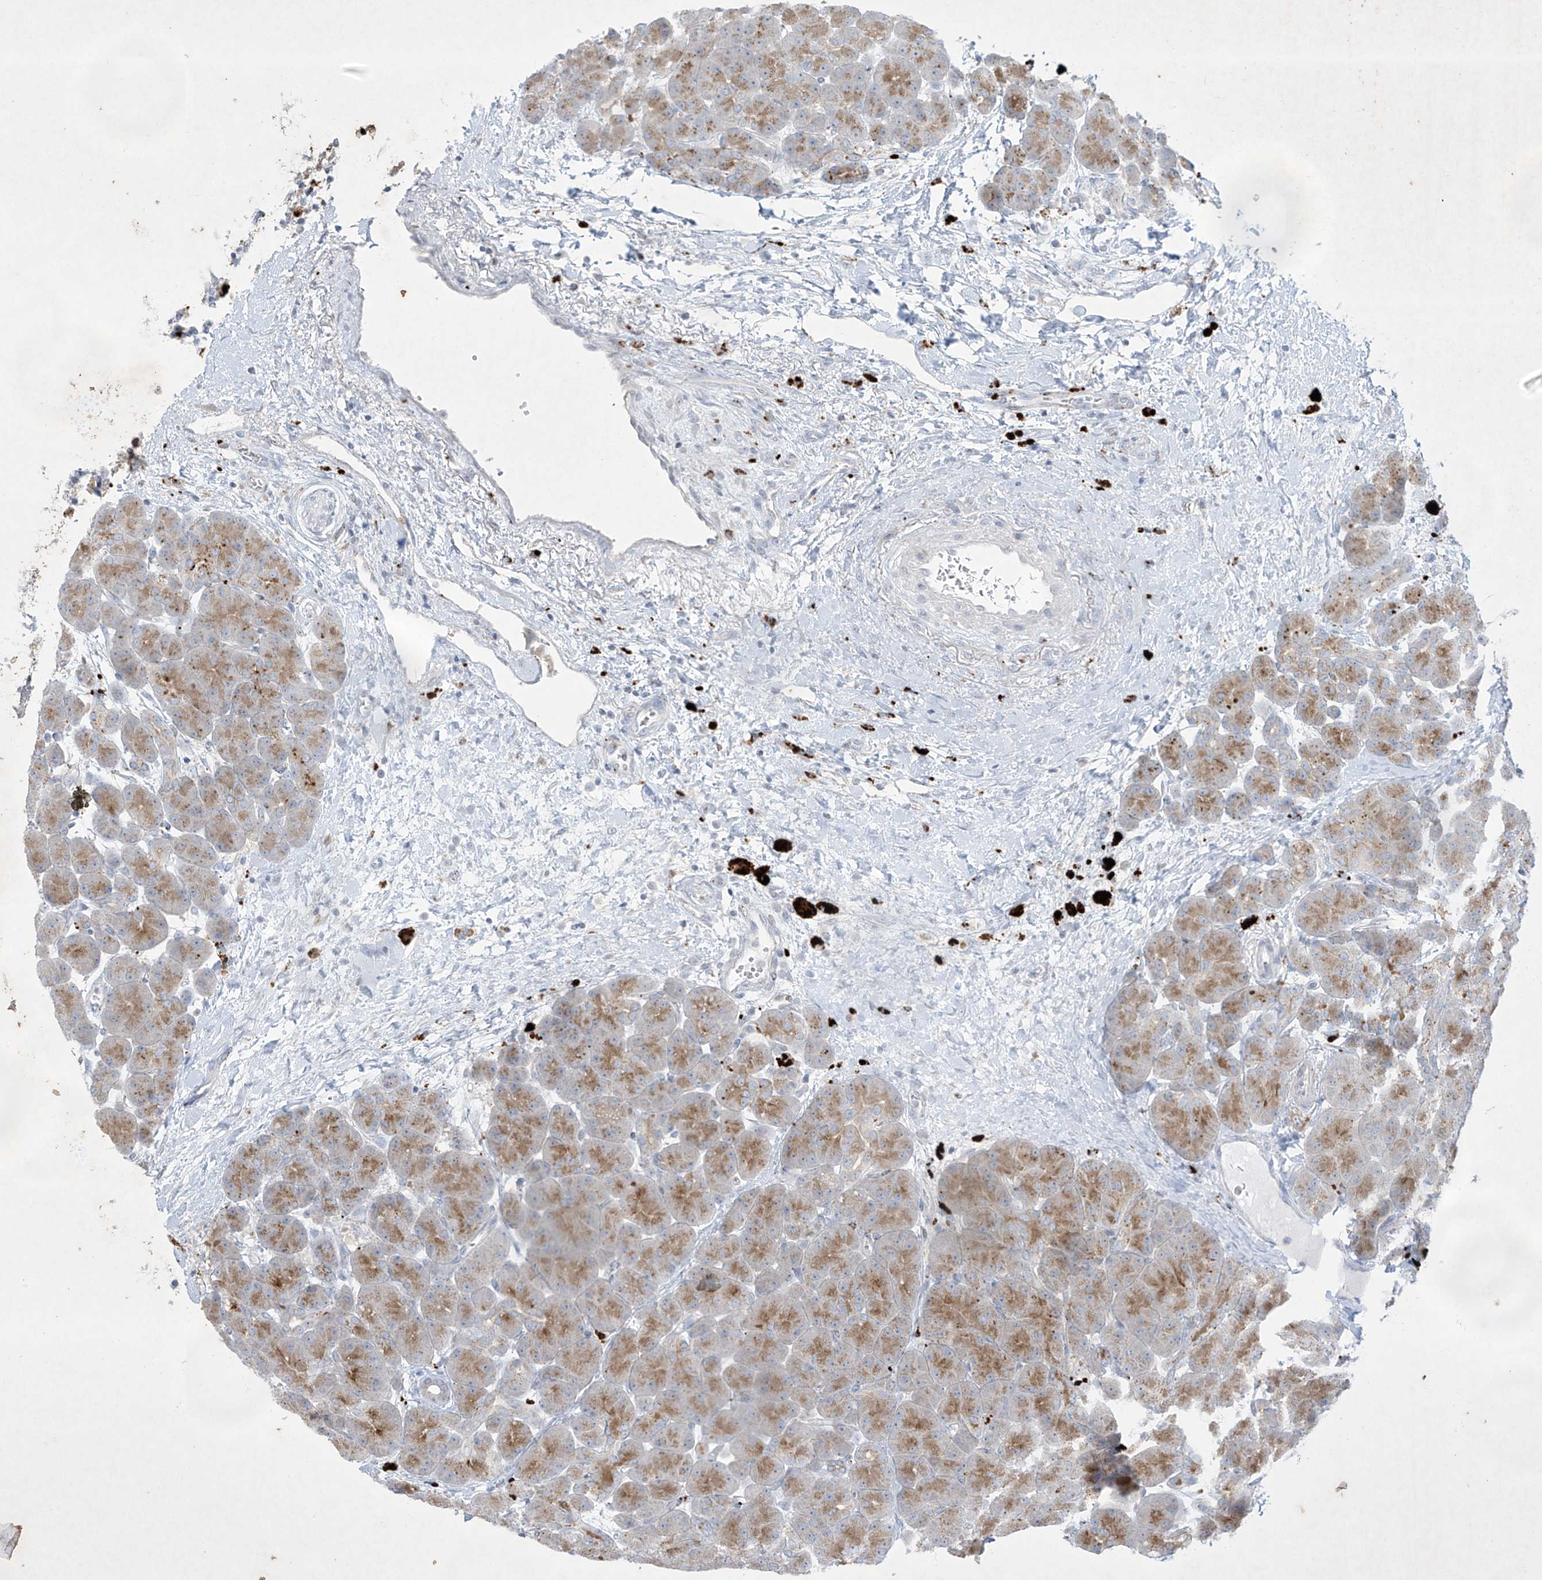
{"staining": {"intensity": "moderate", "quantity": ">75%", "location": "cytoplasmic/membranous"}, "tissue": "pancreas", "cell_type": "Exocrine glandular cells", "image_type": "normal", "snomed": [{"axis": "morphology", "description": "Normal tissue, NOS"}, {"axis": "topography", "description": "Pancreas"}], "caption": "Exocrine glandular cells display moderate cytoplasmic/membranous staining in about >75% of cells in unremarkable pancreas. The staining was performed using DAB to visualize the protein expression in brown, while the nuclei were stained in blue with hematoxylin (Magnification: 20x).", "gene": "GPR137C", "patient": {"sex": "male", "age": 66}}